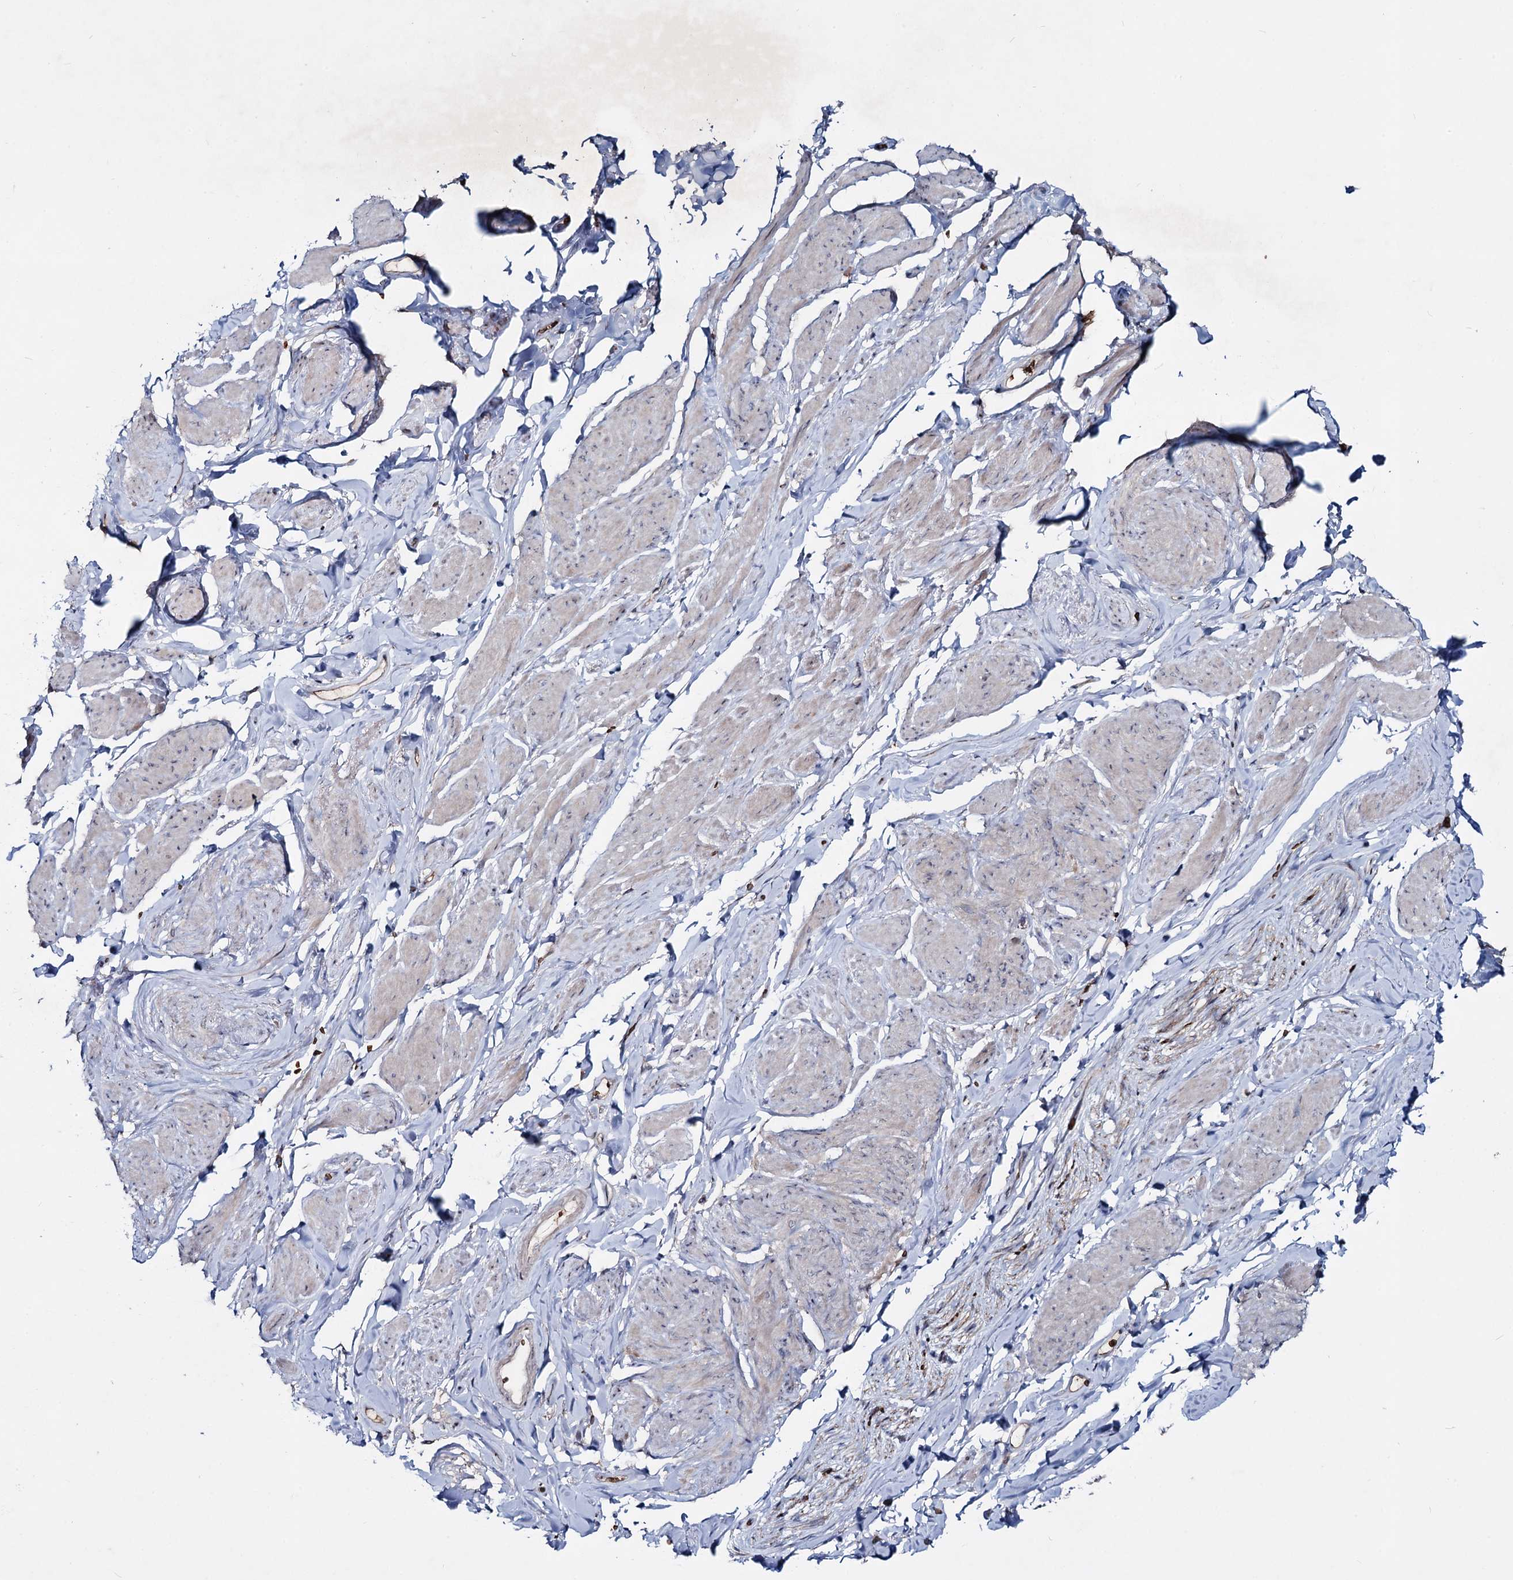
{"staining": {"intensity": "negative", "quantity": "none", "location": "none"}, "tissue": "smooth muscle", "cell_type": "Smooth muscle cells", "image_type": "normal", "snomed": [{"axis": "morphology", "description": "Normal tissue, NOS"}, {"axis": "topography", "description": "Smooth muscle"}, {"axis": "topography", "description": "Peripheral nerve tissue"}], "caption": "Photomicrograph shows no significant protein positivity in smooth muscle cells of normal smooth muscle. (DAB (3,3'-diaminobenzidine) immunohistochemistry, high magnification).", "gene": "RNF6", "patient": {"sex": "male", "age": 69}}